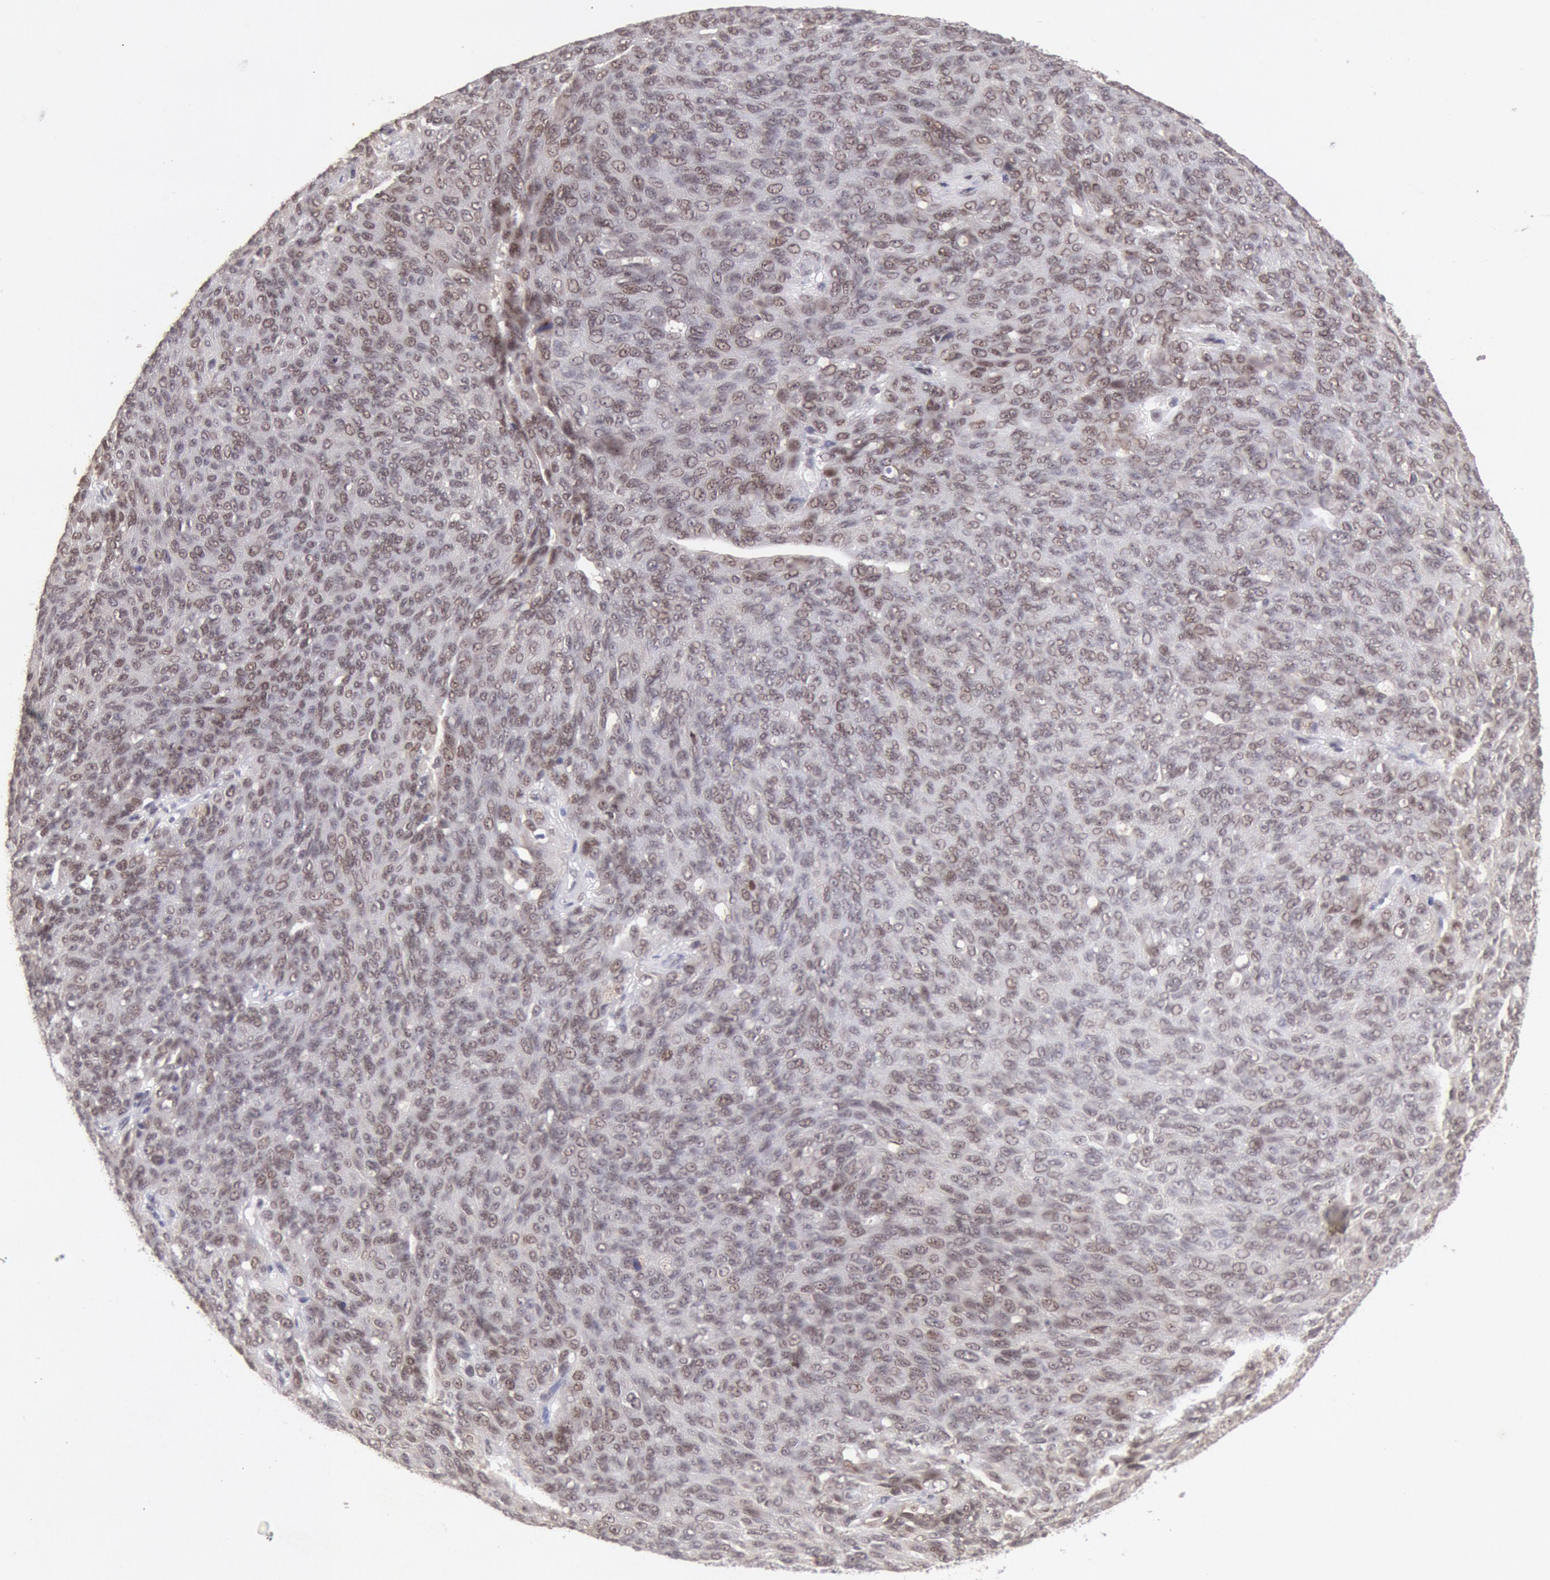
{"staining": {"intensity": "weak", "quantity": "25%-75%", "location": "nuclear"}, "tissue": "ovarian cancer", "cell_type": "Tumor cells", "image_type": "cancer", "snomed": [{"axis": "morphology", "description": "Carcinoma, endometroid"}, {"axis": "topography", "description": "Ovary"}], "caption": "Ovarian cancer (endometroid carcinoma) tissue displays weak nuclear positivity in approximately 25%-75% of tumor cells, visualized by immunohistochemistry.", "gene": "CDKN2B", "patient": {"sex": "female", "age": 60}}